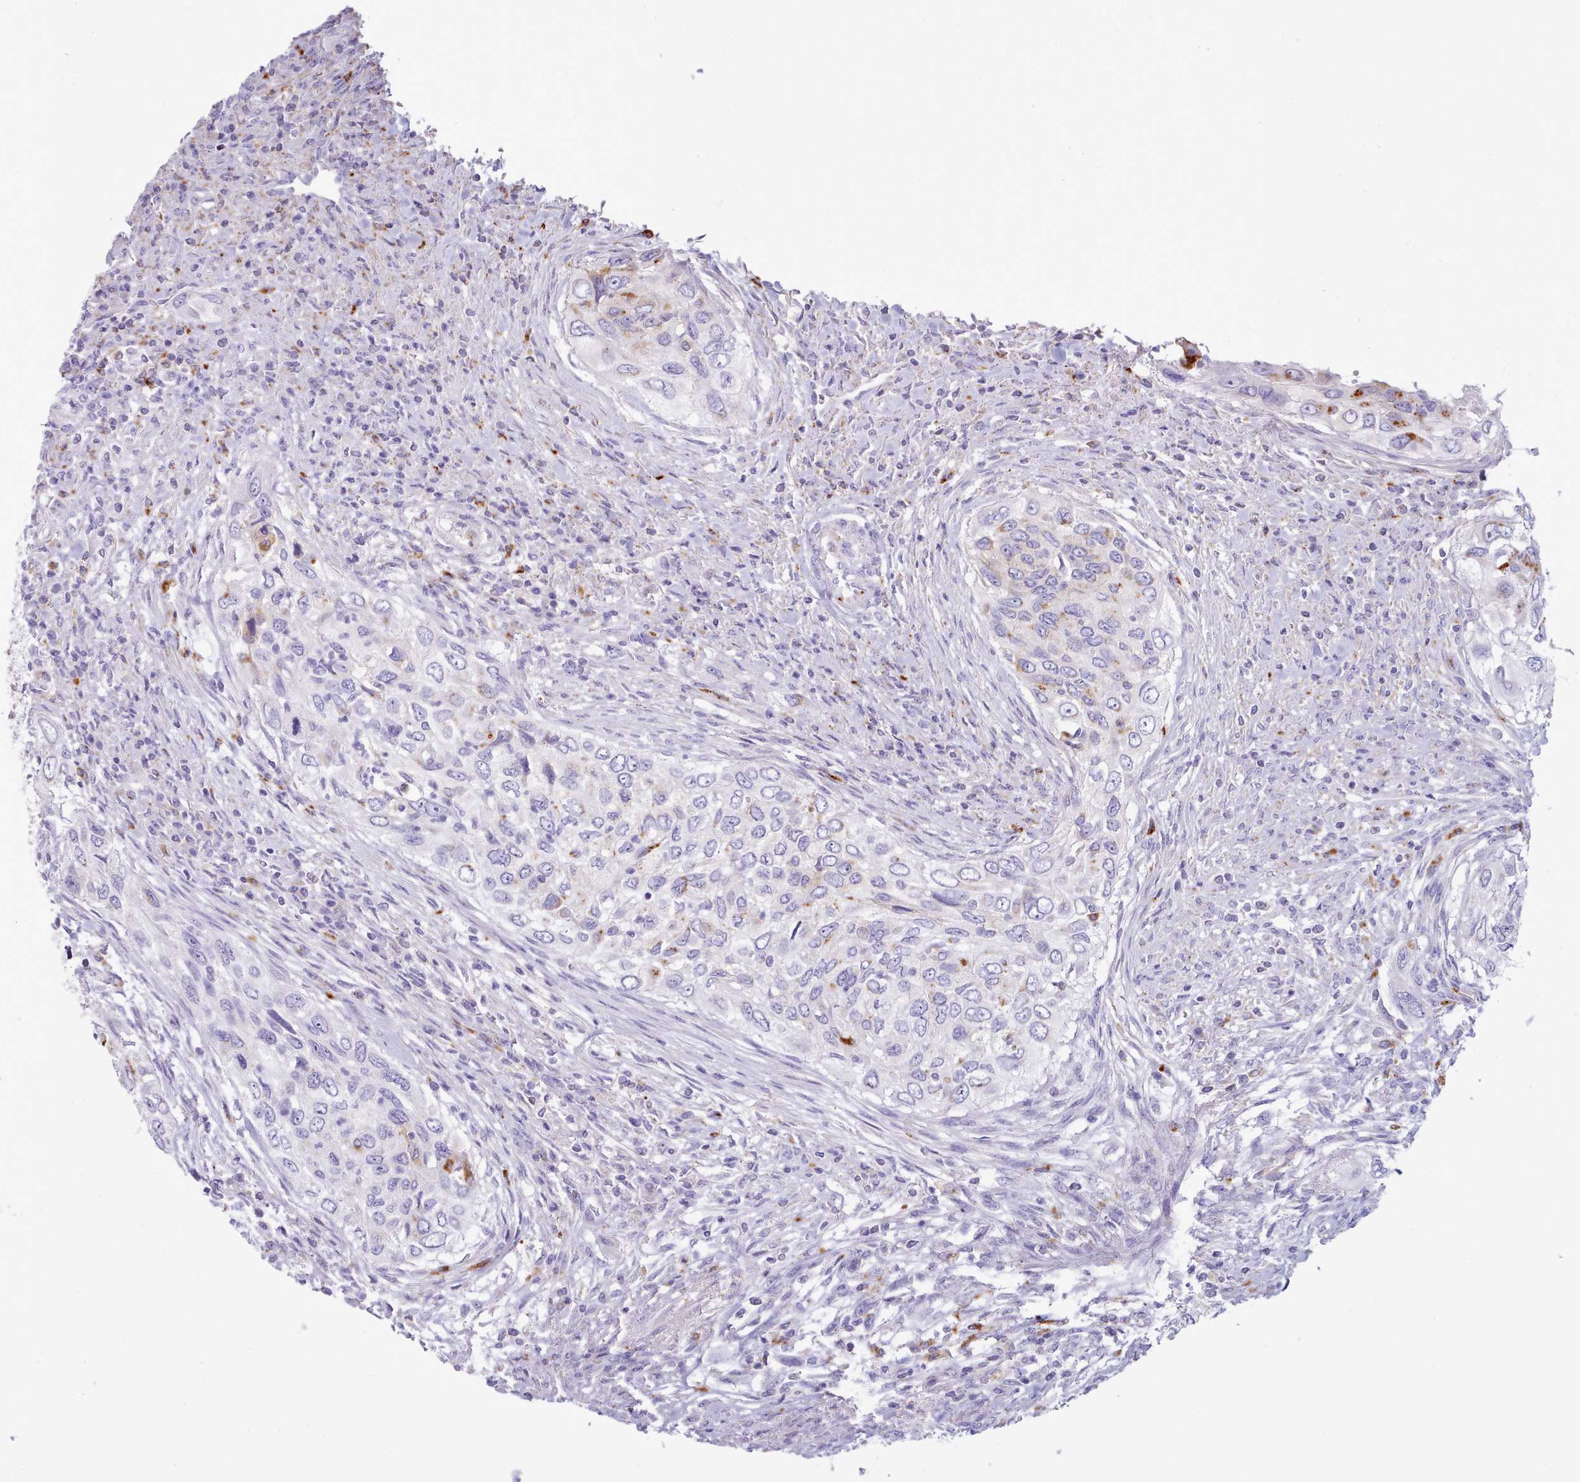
{"staining": {"intensity": "negative", "quantity": "none", "location": "none"}, "tissue": "urothelial cancer", "cell_type": "Tumor cells", "image_type": "cancer", "snomed": [{"axis": "morphology", "description": "Urothelial carcinoma, High grade"}, {"axis": "topography", "description": "Urinary bladder"}], "caption": "Urothelial cancer was stained to show a protein in brown. There is no significant positivity in tumor cells. (Brightfield microscopy of DAB IHC at high magnification).", "gene": "GAA", "patient": {"sex": "female", "age": 60}}